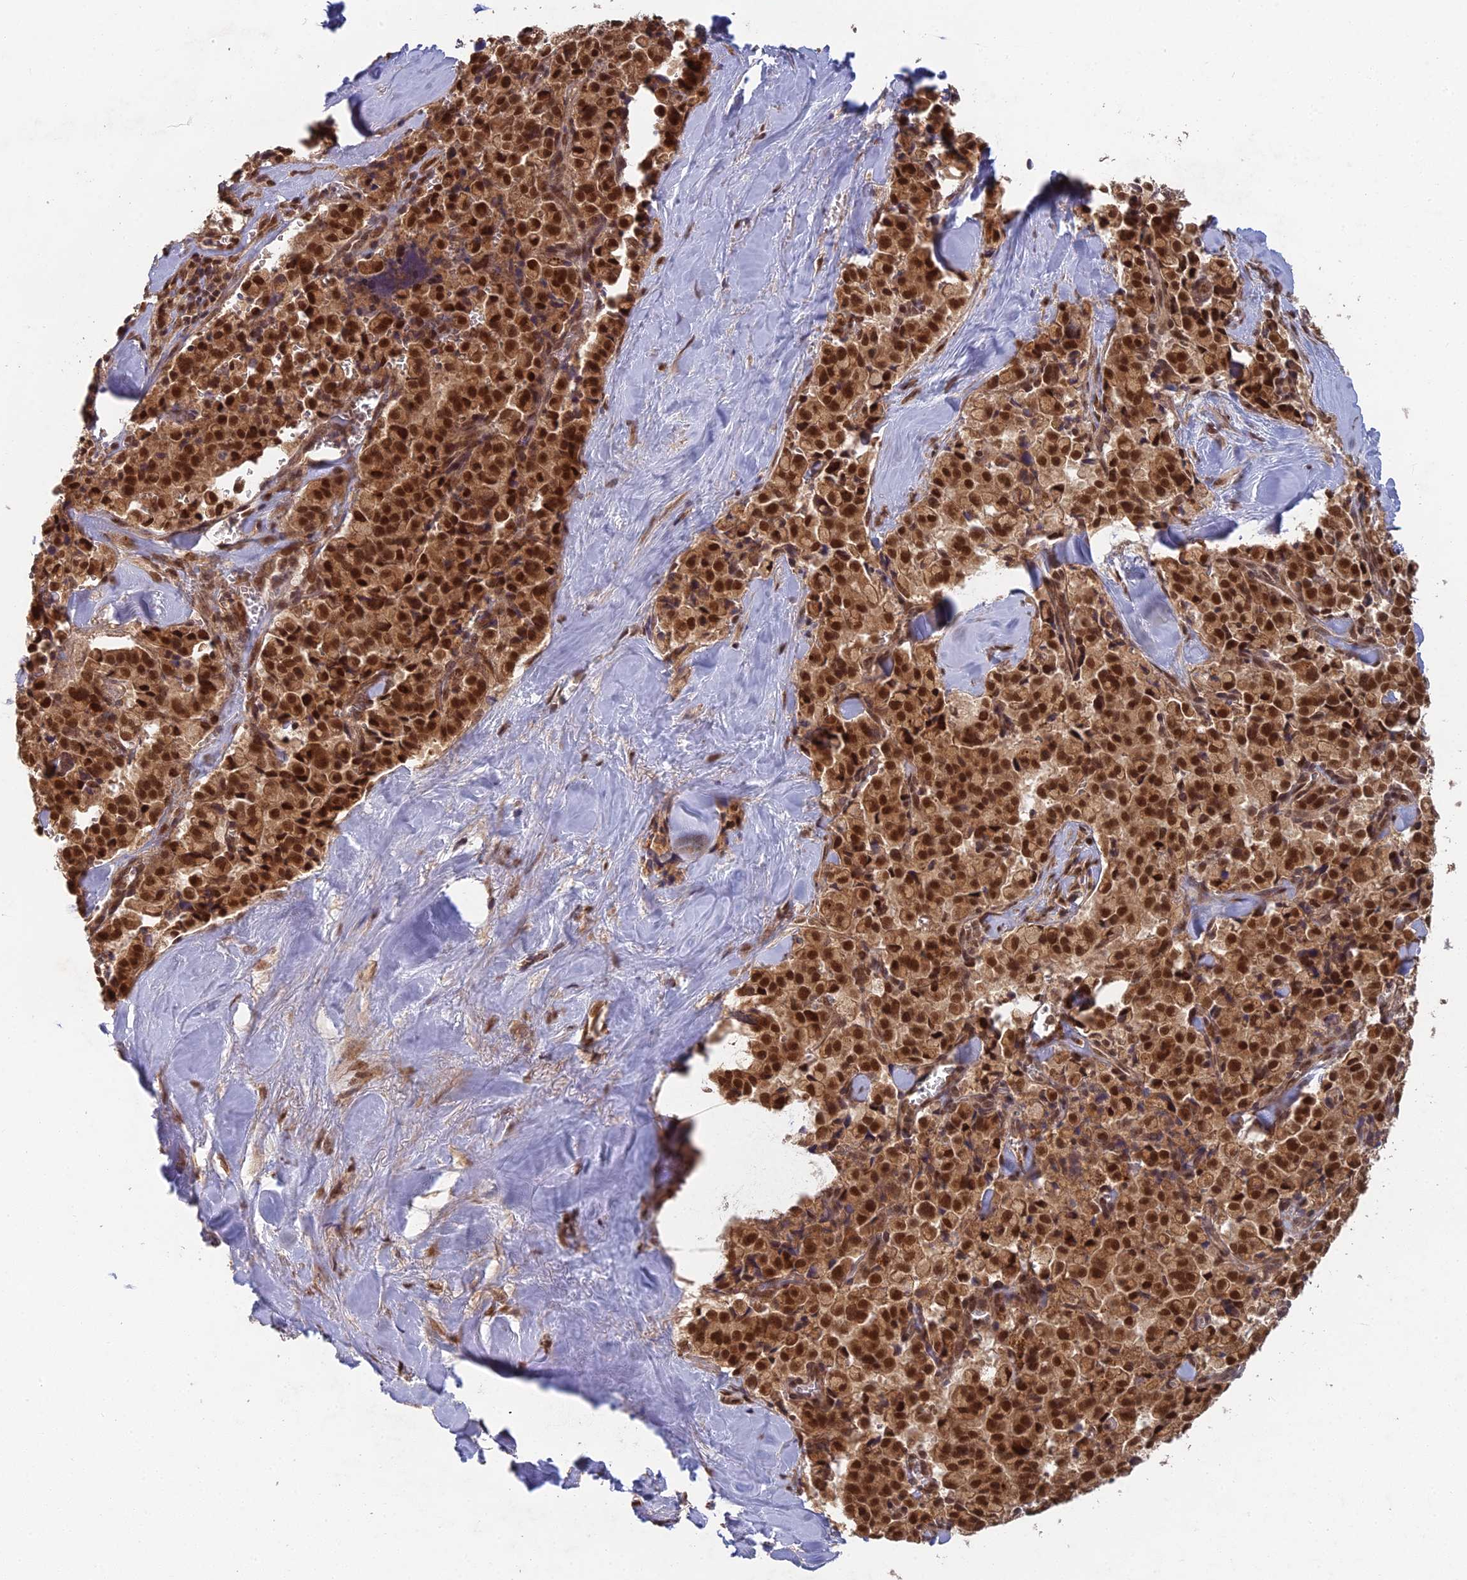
{"staining": {"intensity": "strong", "quantity": ">75%", "location": "cytoplasmic/membranous,nuclear"}, "tissue": "pancreatic cancer", "cell_type": "Tumor cells", "image_type": "cancer", "snomed": [{"axis": "morphology", "description": "Adenocarcinoma, NOS"}, {"axis": "topography", "description": "Pancreas"}], "caption": "IHC (DAB (3,3'-diaminobenzidine)) staining of pancreatic adenocarcinoma exhibits strong cytoplasmic/membranous and nuclear protein expression in approximately >75% of tumor cells.", "gene": "RANBP3", "patient": {"sex": "male", "age": 65}}